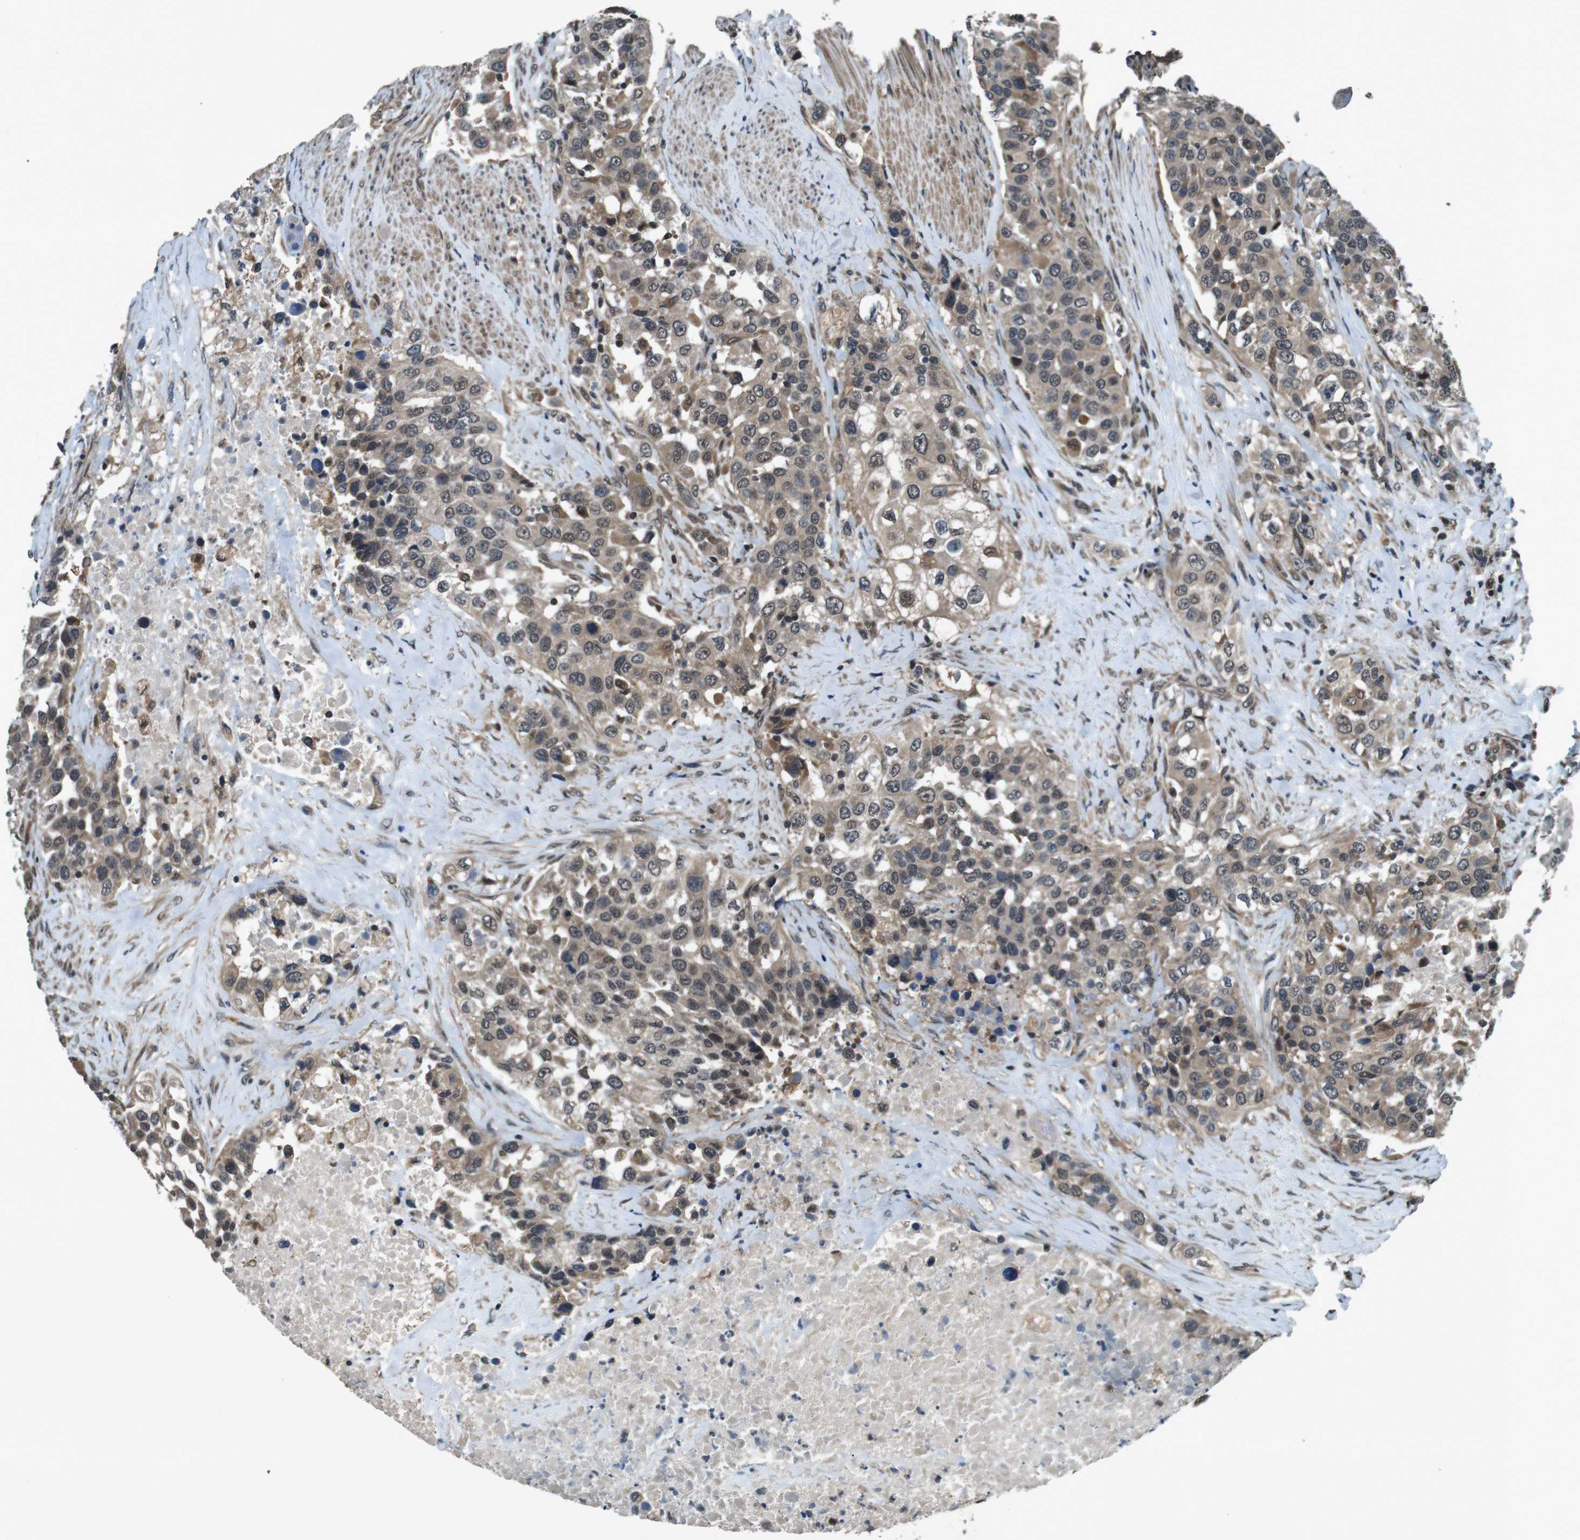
{"staining": {"intensity": "moderate", "quantity": ">75%", "location": "cytoplasmic/membranous,nuclear"}, "tissue": "urothelial cancer", "cell_type": "Tumor cells", "image_type": "cancer", "snomed": [{"axis": "morphology", "description": "Urothelial carcinoma, High grade"}, {"axis": "topography", "description": "Urinary bladder"}], "caption": "The immunohistochemical stain labels moderate cytoplasmic/membranous and nuclear positivity in tumor cells of urothelial cancer tissue.", "gene": "SOCS1", "patient": {"sex": "female", "age": 80}}